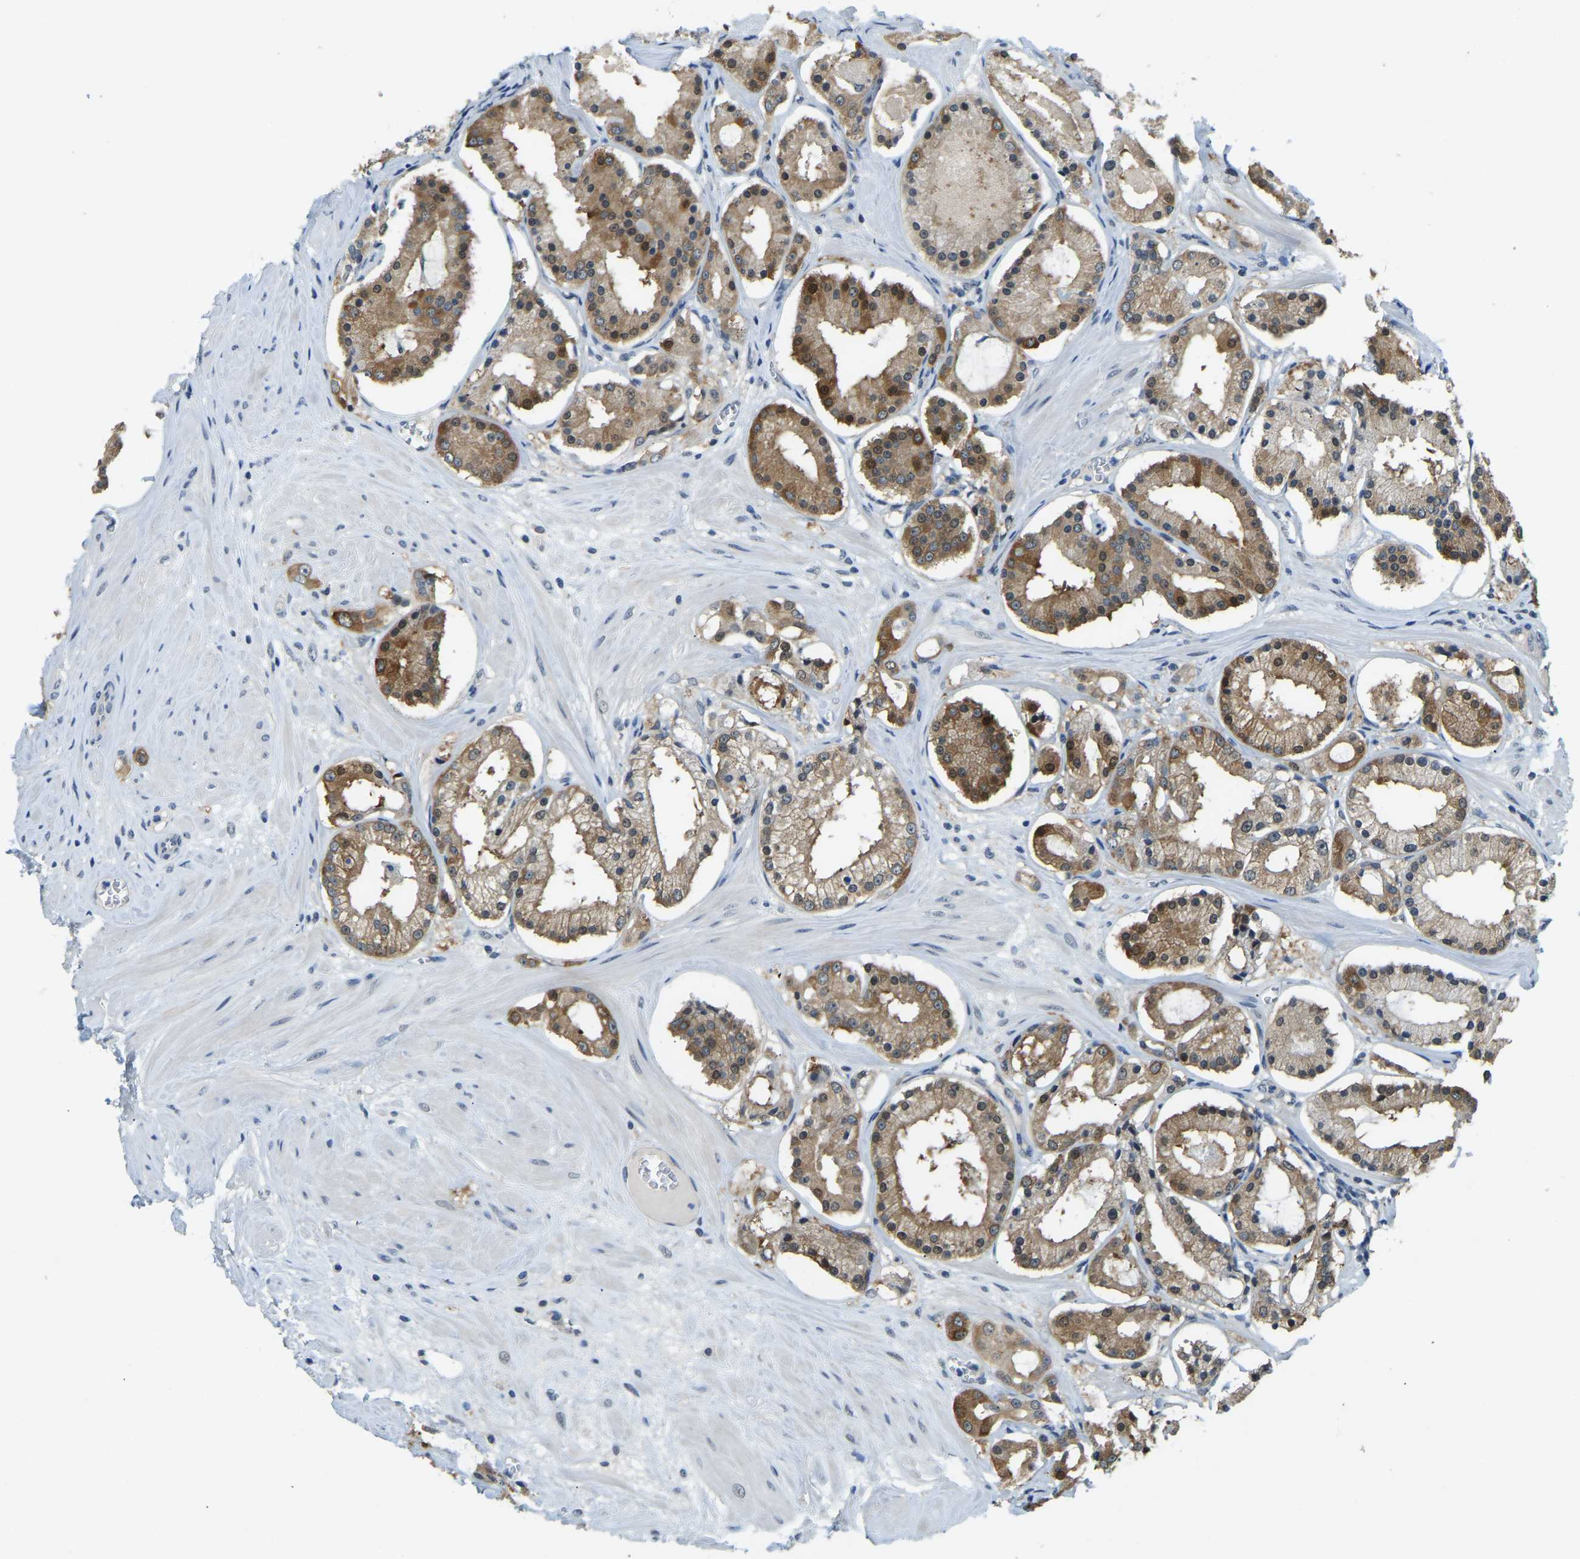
{"staining": {"intensity": "moderate", "quantity": "25%-75%", "location": "cytoplasmic/membranous"}, "tissue": "prostate cancer", "cell_type": "Tumor cells", "image_type": "cancer", "snomed": [{"axis": "morphology", "description": "Adenocarcinoma, High grade"}, {"axis": "topography", "description": "Prostate"}], "caption": "There is medium levels of moderate cytoplasmic/membranous staining in tumor cells of prostate cancer (adenocarcinoma (high-grade)), as demonstrated by immunohistochemical staining (brown color).", "gene": "AHNAK", "patient": {"sex": "male", "age": 66}}